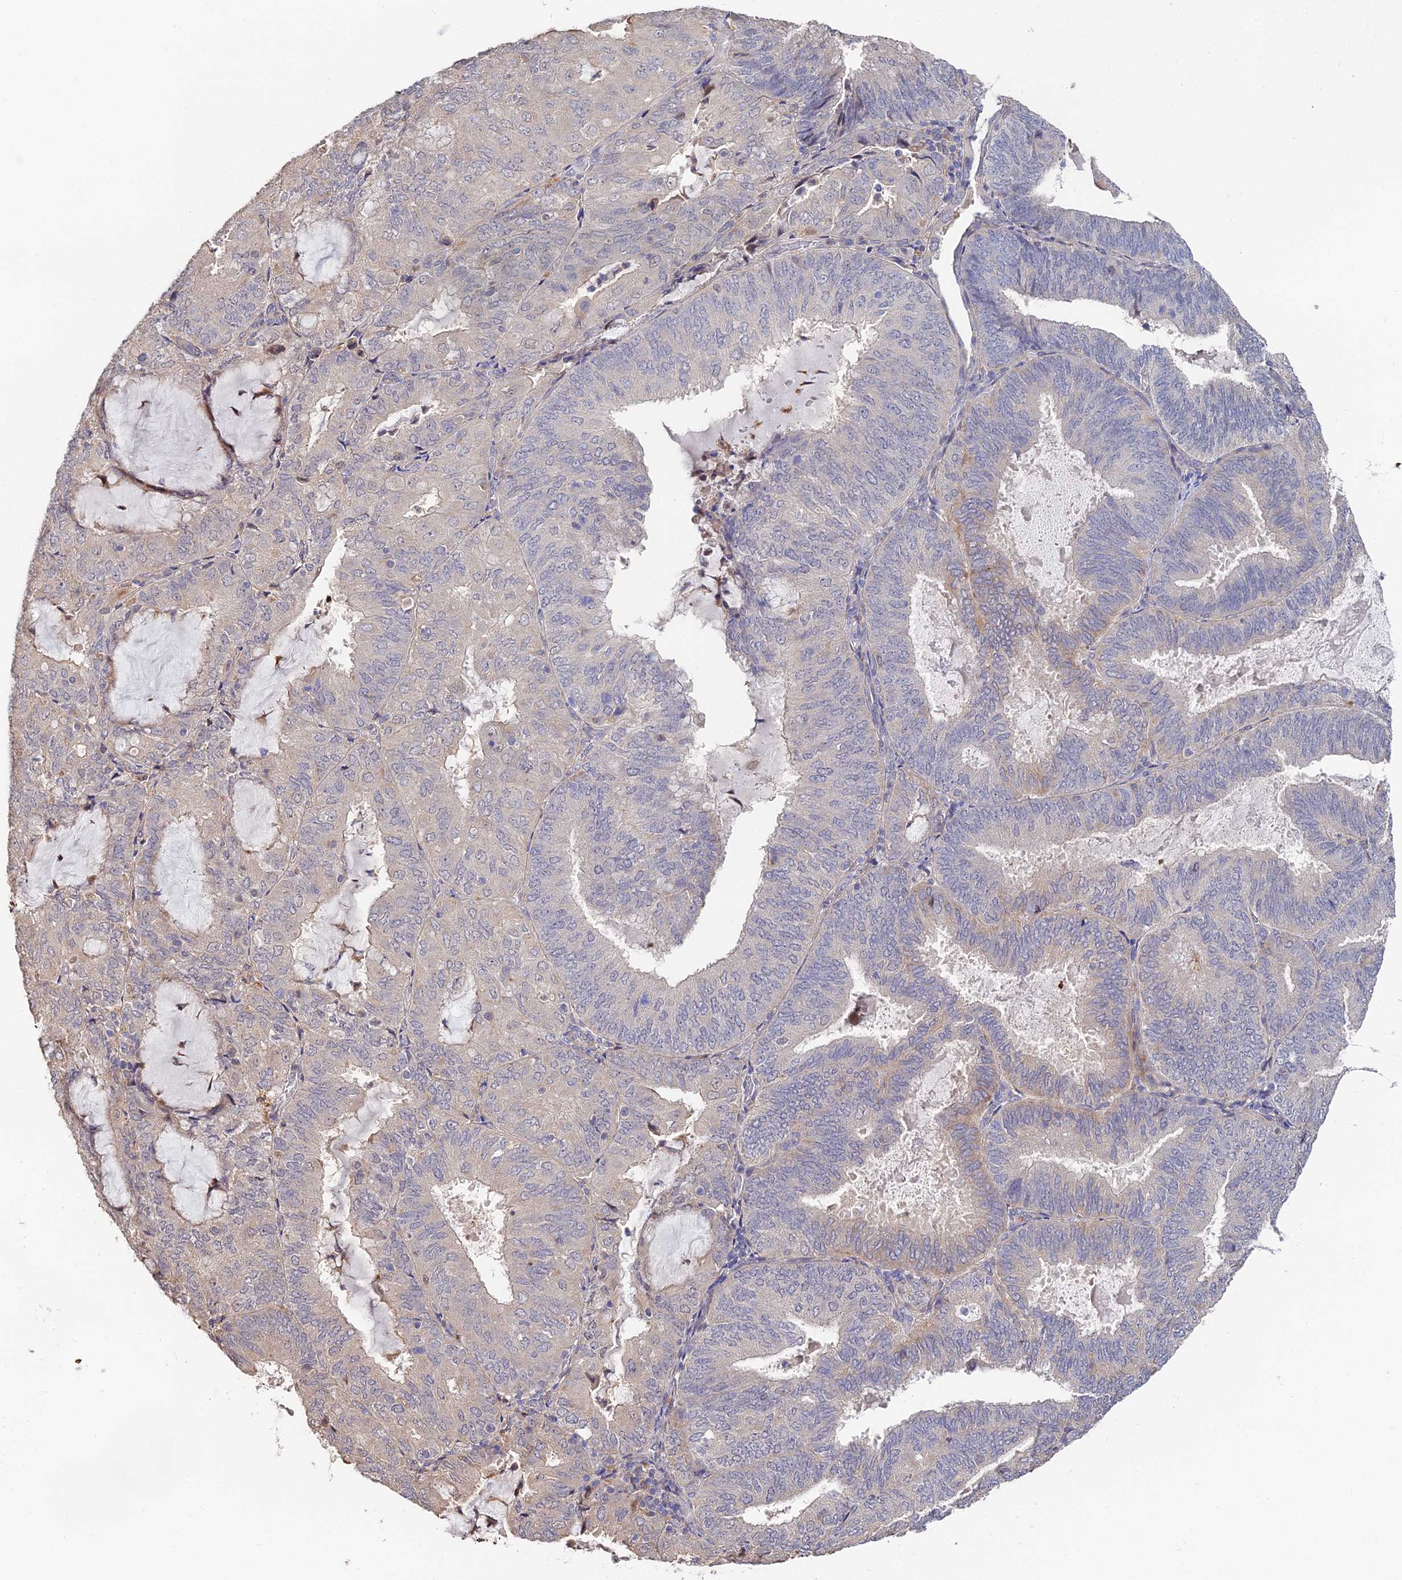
{"staining": {"intensity": "negative", "quantity": "none", "location": "none"}, "tissue": "endometrial cancer", "cell_type": "Tumor cells", "image_type": "cancer", "snomed": [{"axis": "morphology", "description": "Adenocarcinoma, NOS"}, {"axis": "topography", "description": "Endometrium"}], "caption": "High power microscopy micrograph of an immunohistochemistry (IHC) micrograph of endometrial adenocarcinoma, revealing no significant staining in tumor cells.", "gene": "ACTR5", "patient": {"sex": "female", "age": 81}}